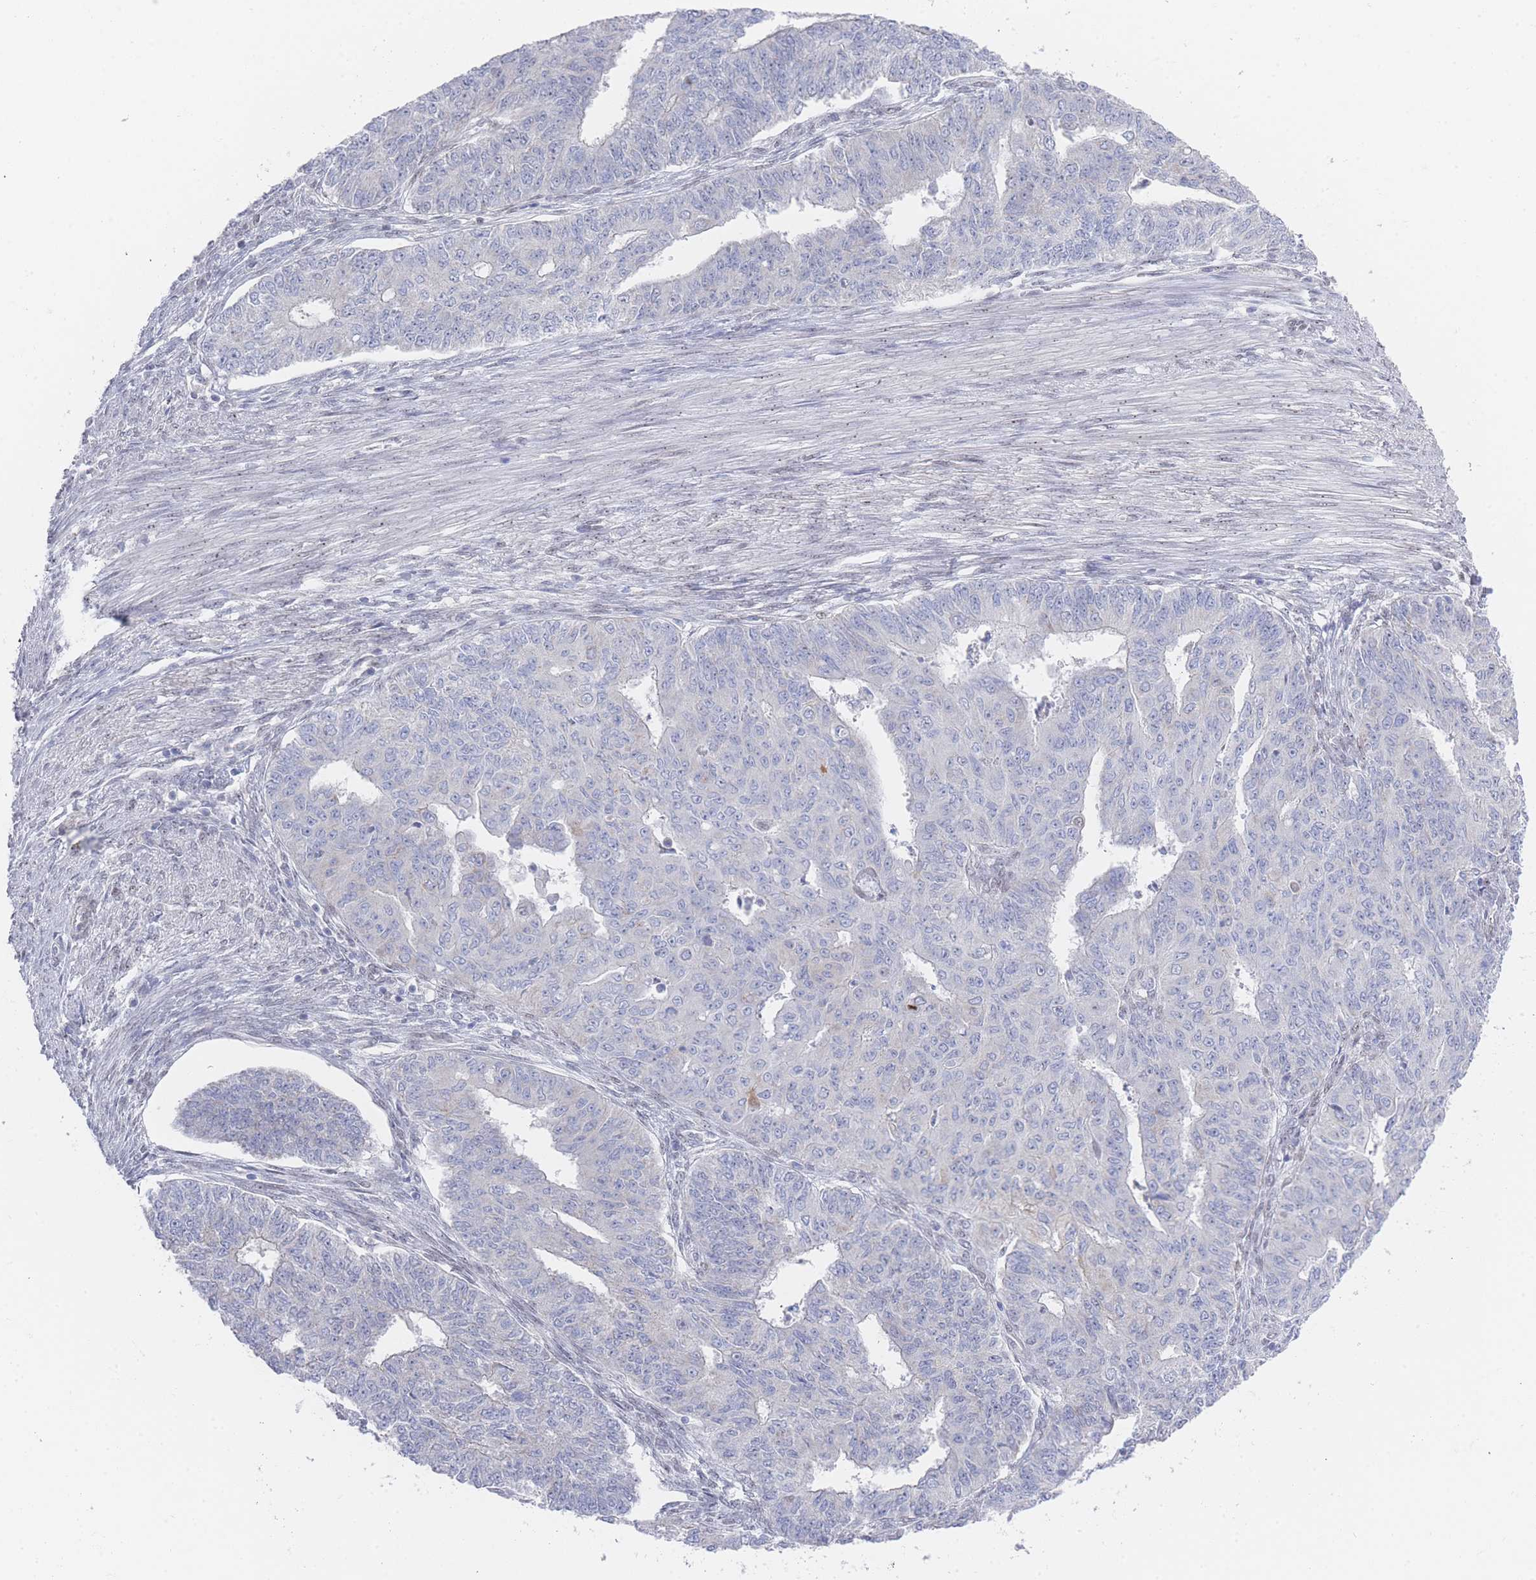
{"staining": {"intensity": "negative", "quantity": "none", "location": "none"}, "tissue": "endometrial cancer", "cell_type": "Tumor cells", "image_type": "cancer", "snomed": [{"axis": "morphology", "description": "Adenocarcinoma, NOS"}, {"axis": "topography", "description": "Endometrium"}], "caption": "Immunohistochemistry of endometrial cancer demonstrates no staining in tumor cells. (DAB (3,3'-diaminobenzidine) IHC, high magnification).", "gene": "ZNF142", "patient": {"sex": "female", "age": 32}}